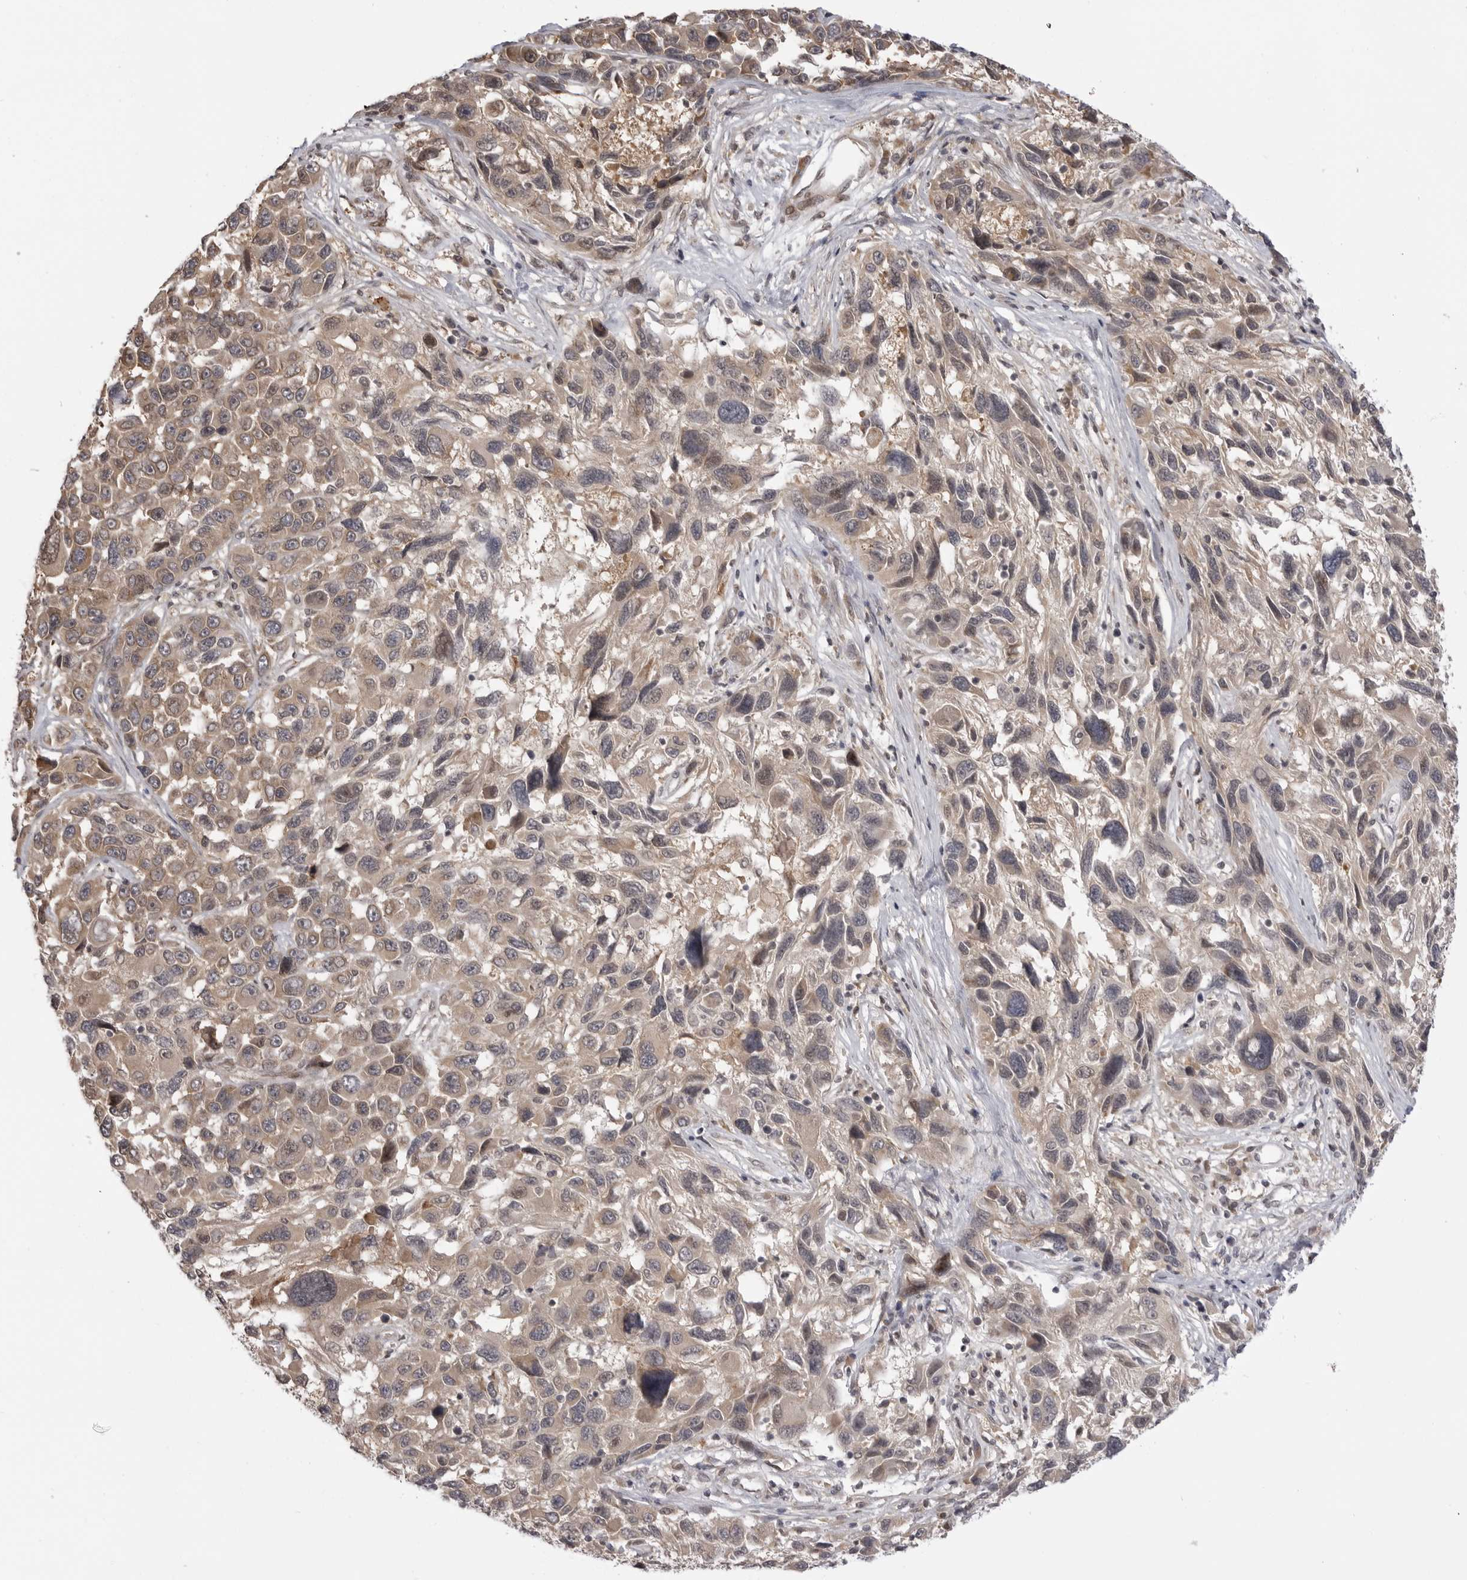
{"staining": {"intensity": "moderate", "quantity": ">75%", "location": "cytoplasmic/membranous"}, "tissue": "melanoma", "cell_type": "Tumor cells", "image_type": "cancer", "snomed": [{"axis": "morphology", "description": "Malignant melanoma, NOS"}, {"axis": "topography", "description": "Skin"}], "caption": "Approximately >75% of tumor cells in human melanoma show moderate cytoplasmic/membranous protein staining as visualized by brown immunohistochemical staining.", "gene": "PTK2B", "patient": {"sex": "male", "age": 53}}